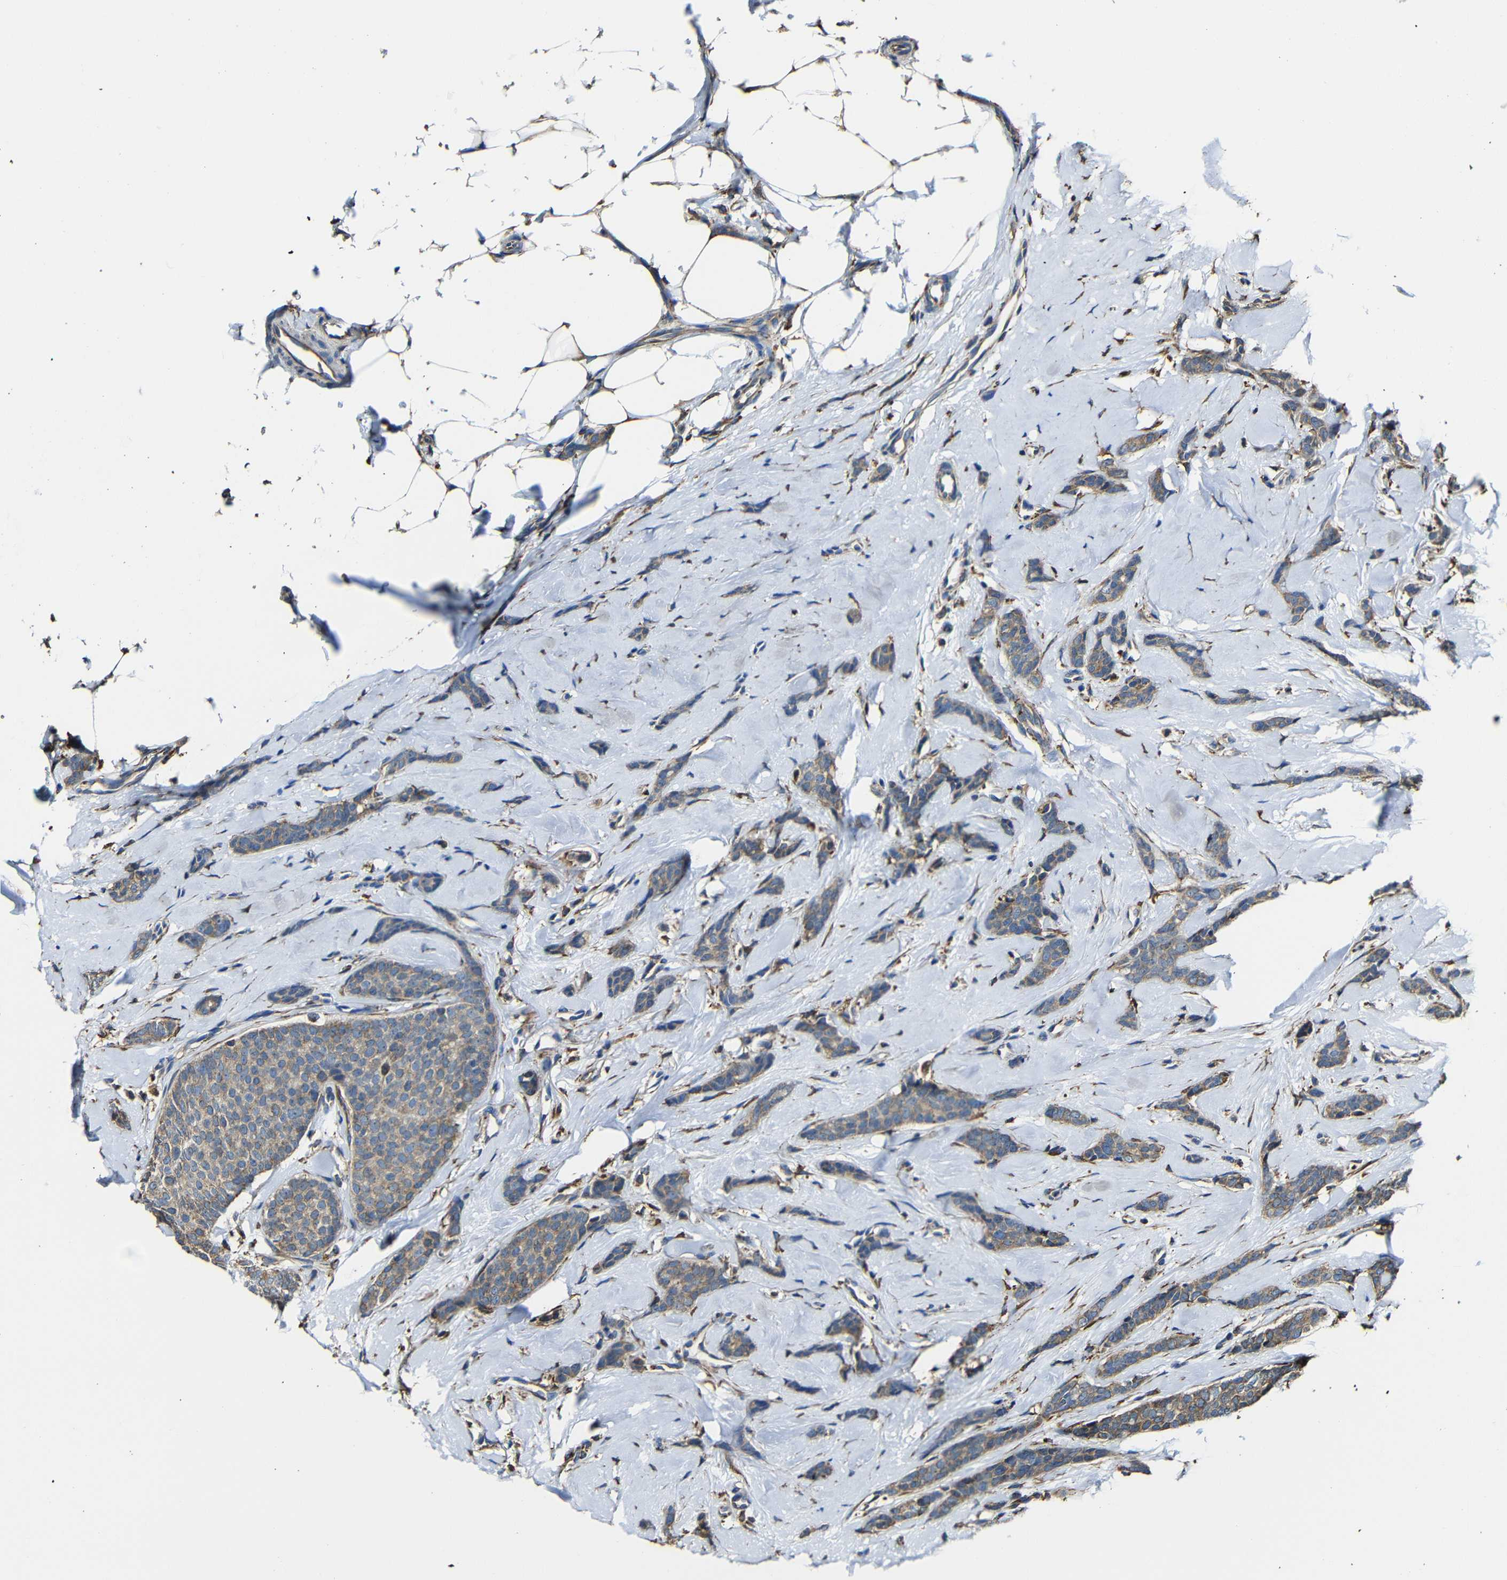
{"staining": {"intensity": "moderate", "quantity": ">75%", "location": "cytoplasmic/membranous"}, "tissue": "breast cancer", "cell_type": "Tumor cells", "image_type": "cancer", "snomed": [{"axis": "morphology", "description": "Lobular carcinoma"}, {"axis": "topography", "description": "Skin"}, {"axis": "topography", "description": "Breast"}], "caption": "Human breast lobular carcinoma stained with a brown dye displays moderate cytoplasmic/membranous positive positivity in approximately >75% of tumor cells.", "gene": "PPIB", "patient": {"sex": "female", "age": 46}}